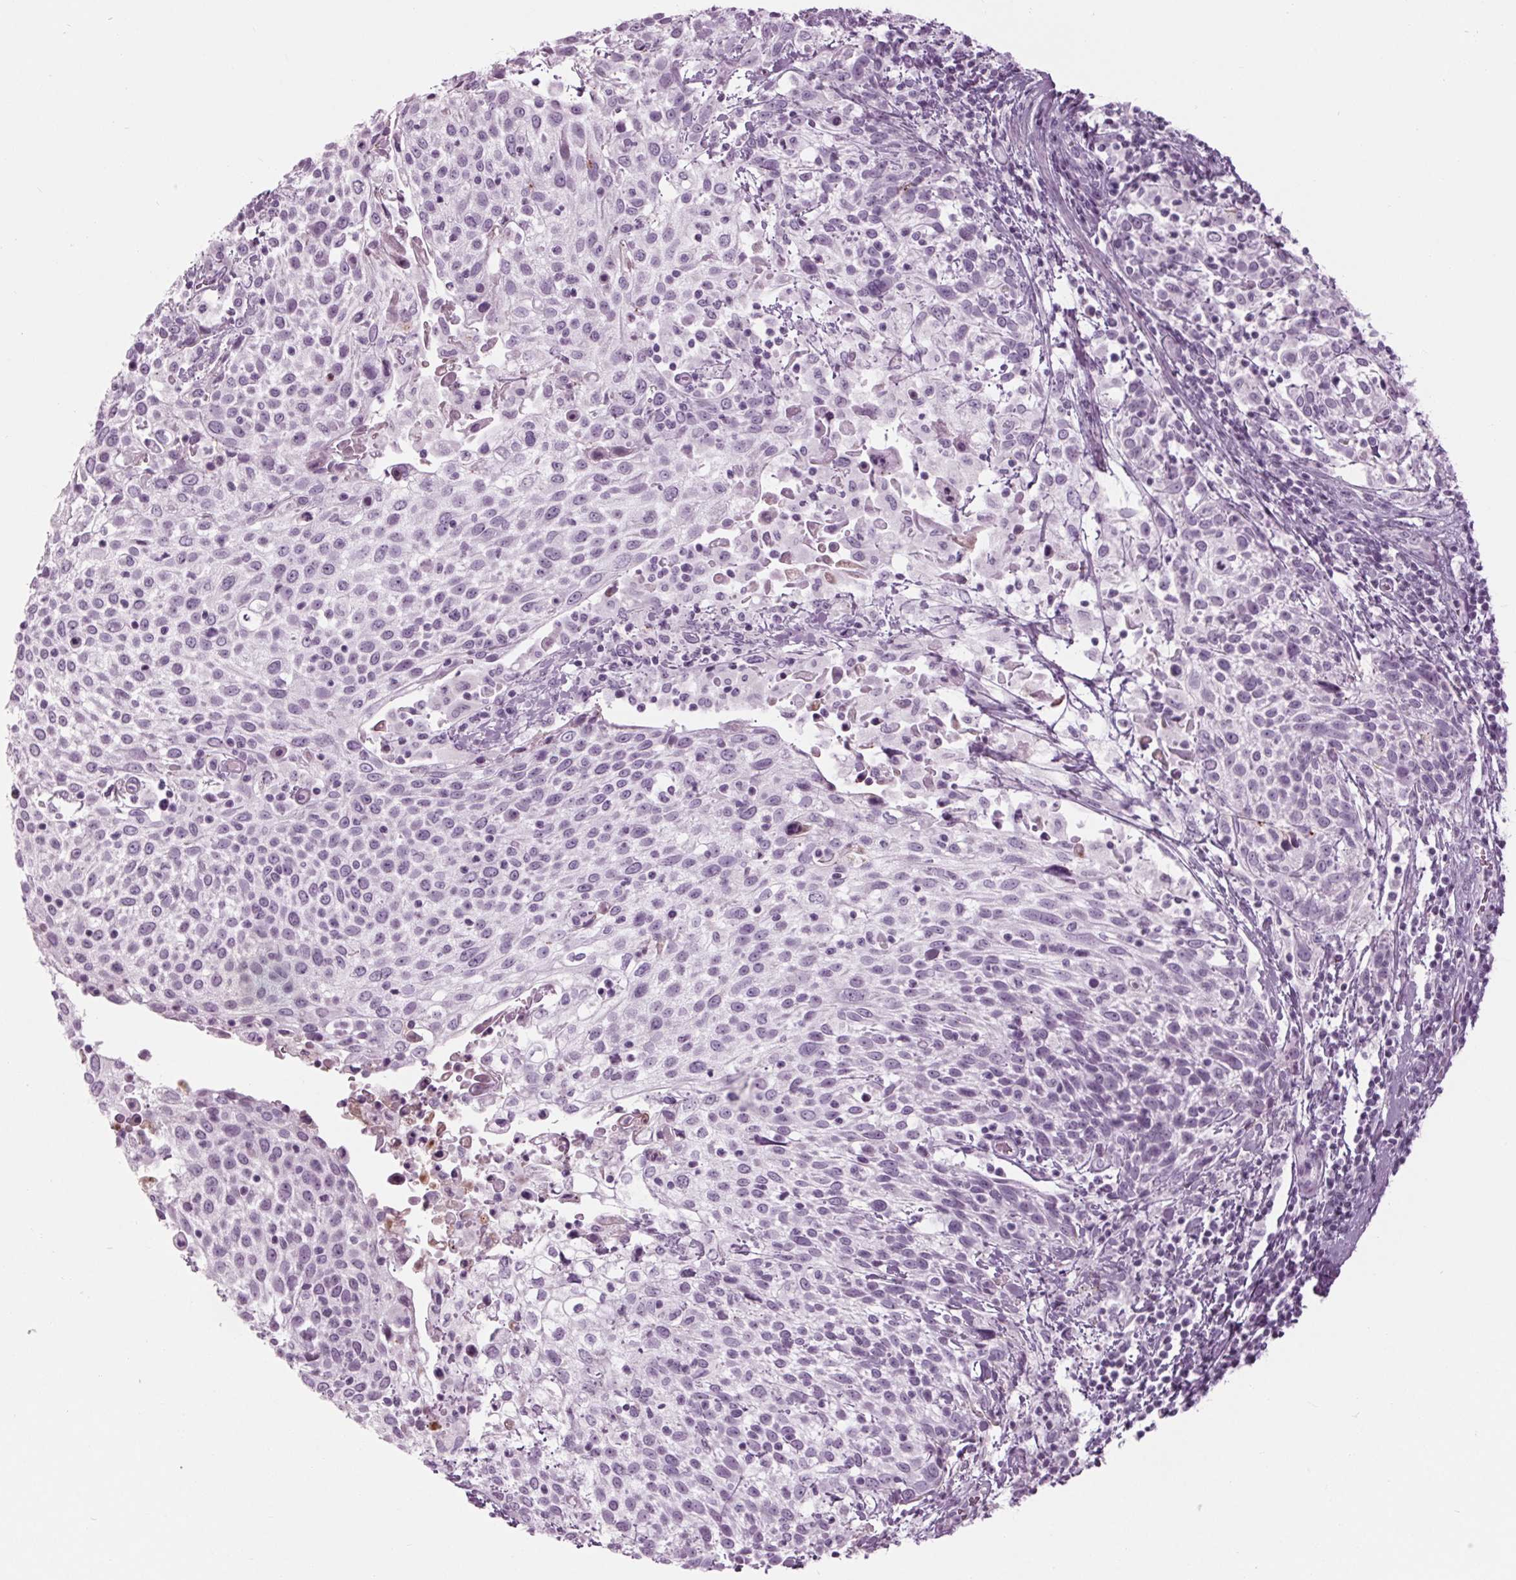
{"staining": {"intensity": "negative", "quantity": "none", "location": "none"}, "tissue": "cervical cancer", "cell_type": "Tumor cells", "image_type": "cancer", "snomed": [{"axis": "morphology", "description": "Squamous cell carcinoma, NOS"}, {"axis": "topography", "description": "Cervix"}], "caption": "An immunohistochemistry photomicrograph of cervical cancer (squamous cell carcinoma) is shown. There is no staining in tumor cells of cervical cancer (squamous cell carcinoma).", "gene": "CYP3A43", "patient": {"sex": "female", "age": 61}}